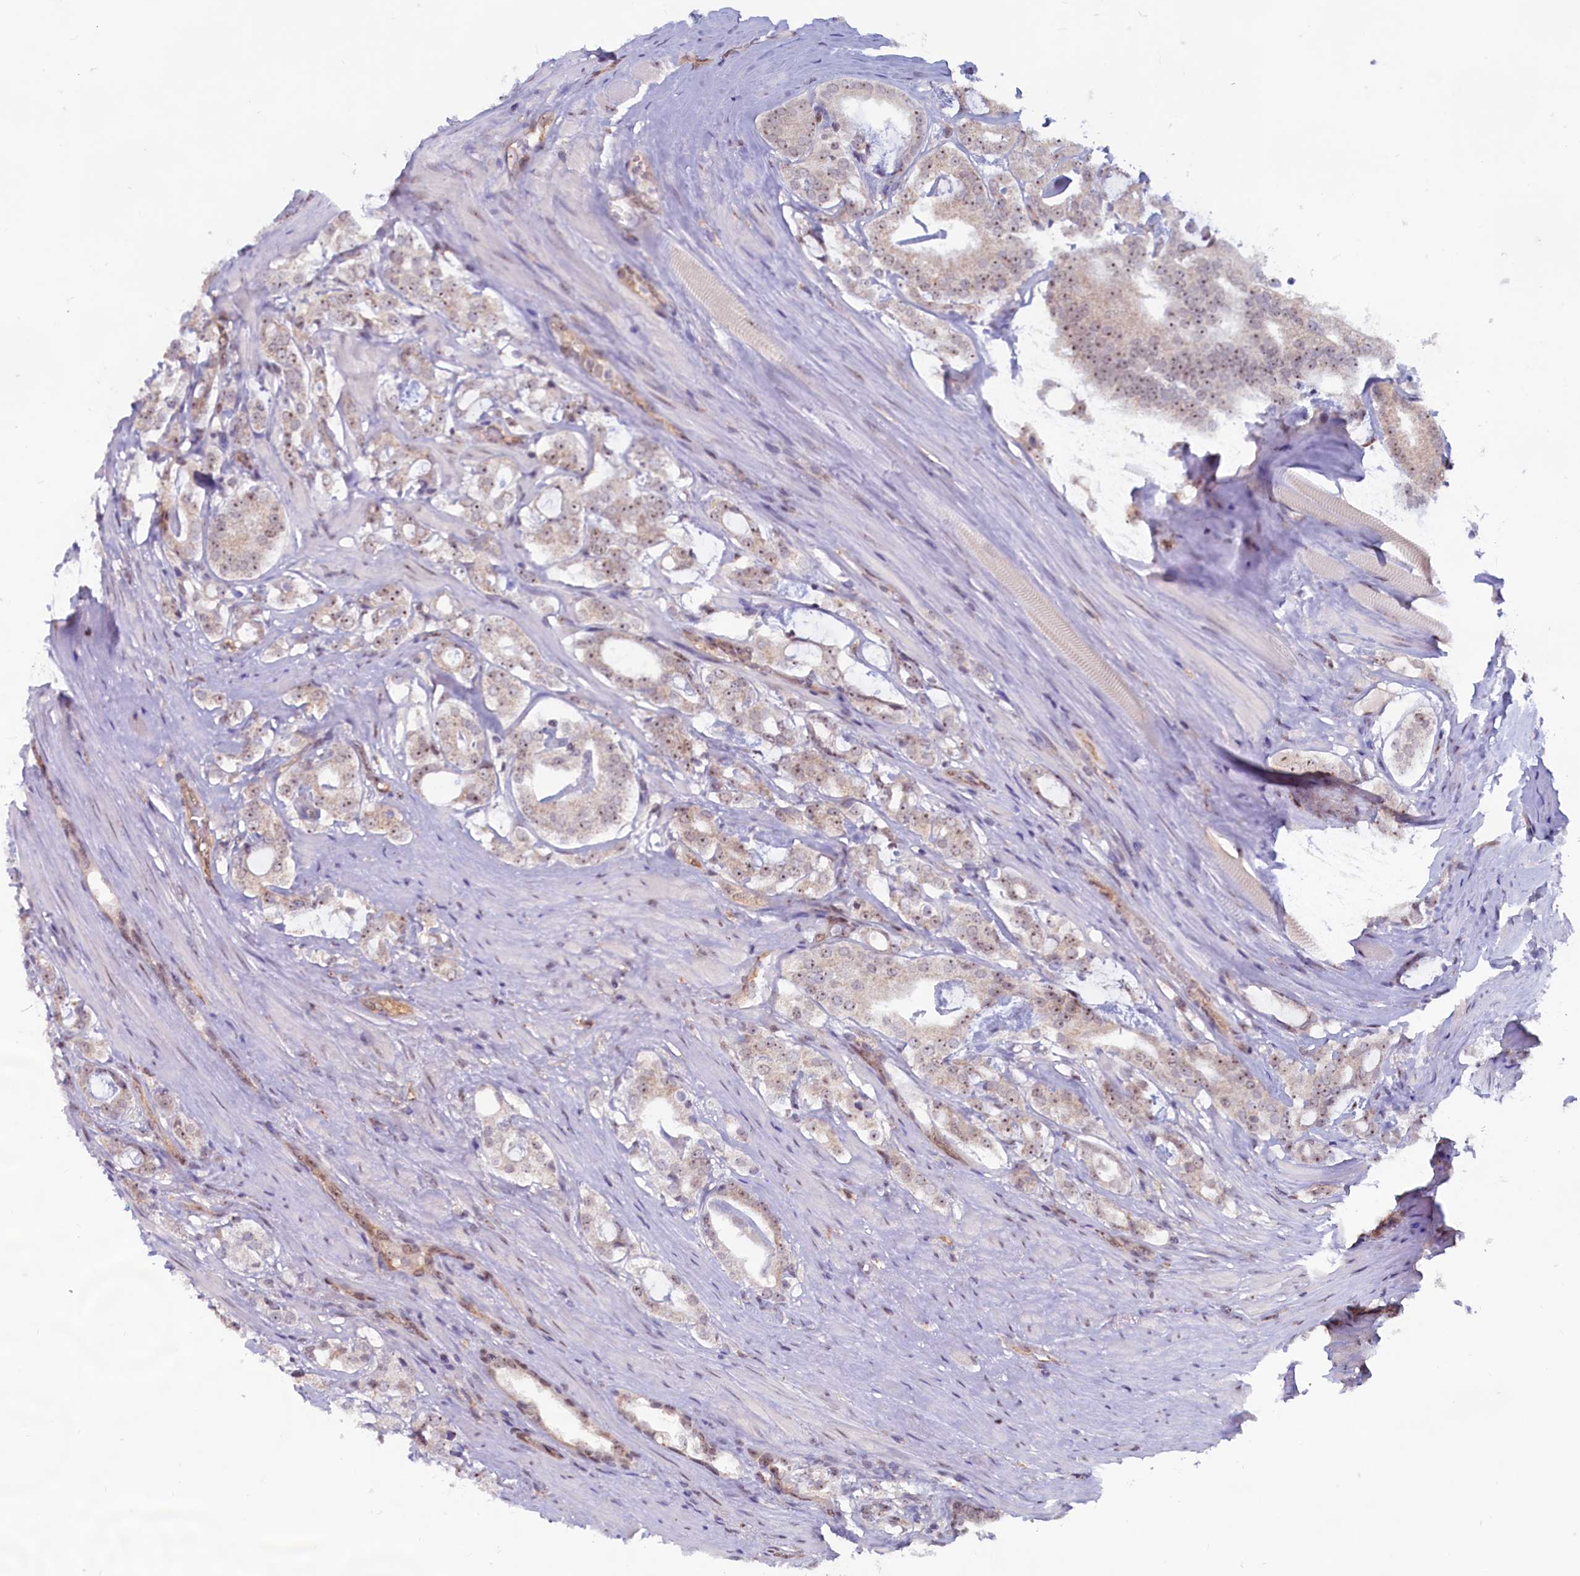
{"staining": {"intensity": "moderate", "quantity": "25%-75%", "location": "cytoplasmic/membranous,nuclear"}, "tissue": "prostate cancer", "cell_type": "Tumor cells", "image_type": "cancer", "snomed": [{"axis": "morphology", "description": "Adenocarcinoma, High grade"}, {"axis": "topography", "description": "Prostate"}], "caption": "Brown immunohistochemical staining in human prostate cancer (high-grade adenocarcinoma) shows moderate cytoplasmic/membranous and nuclear staining in approximately 25%-75% of tumor cells. The staining is performed using DAB brown chromogen to label protein expression. The nuclei are counter-stained blue using hematoxylin.", "gene": "C1D", "patient": {"sex": "male", "age": 63}}